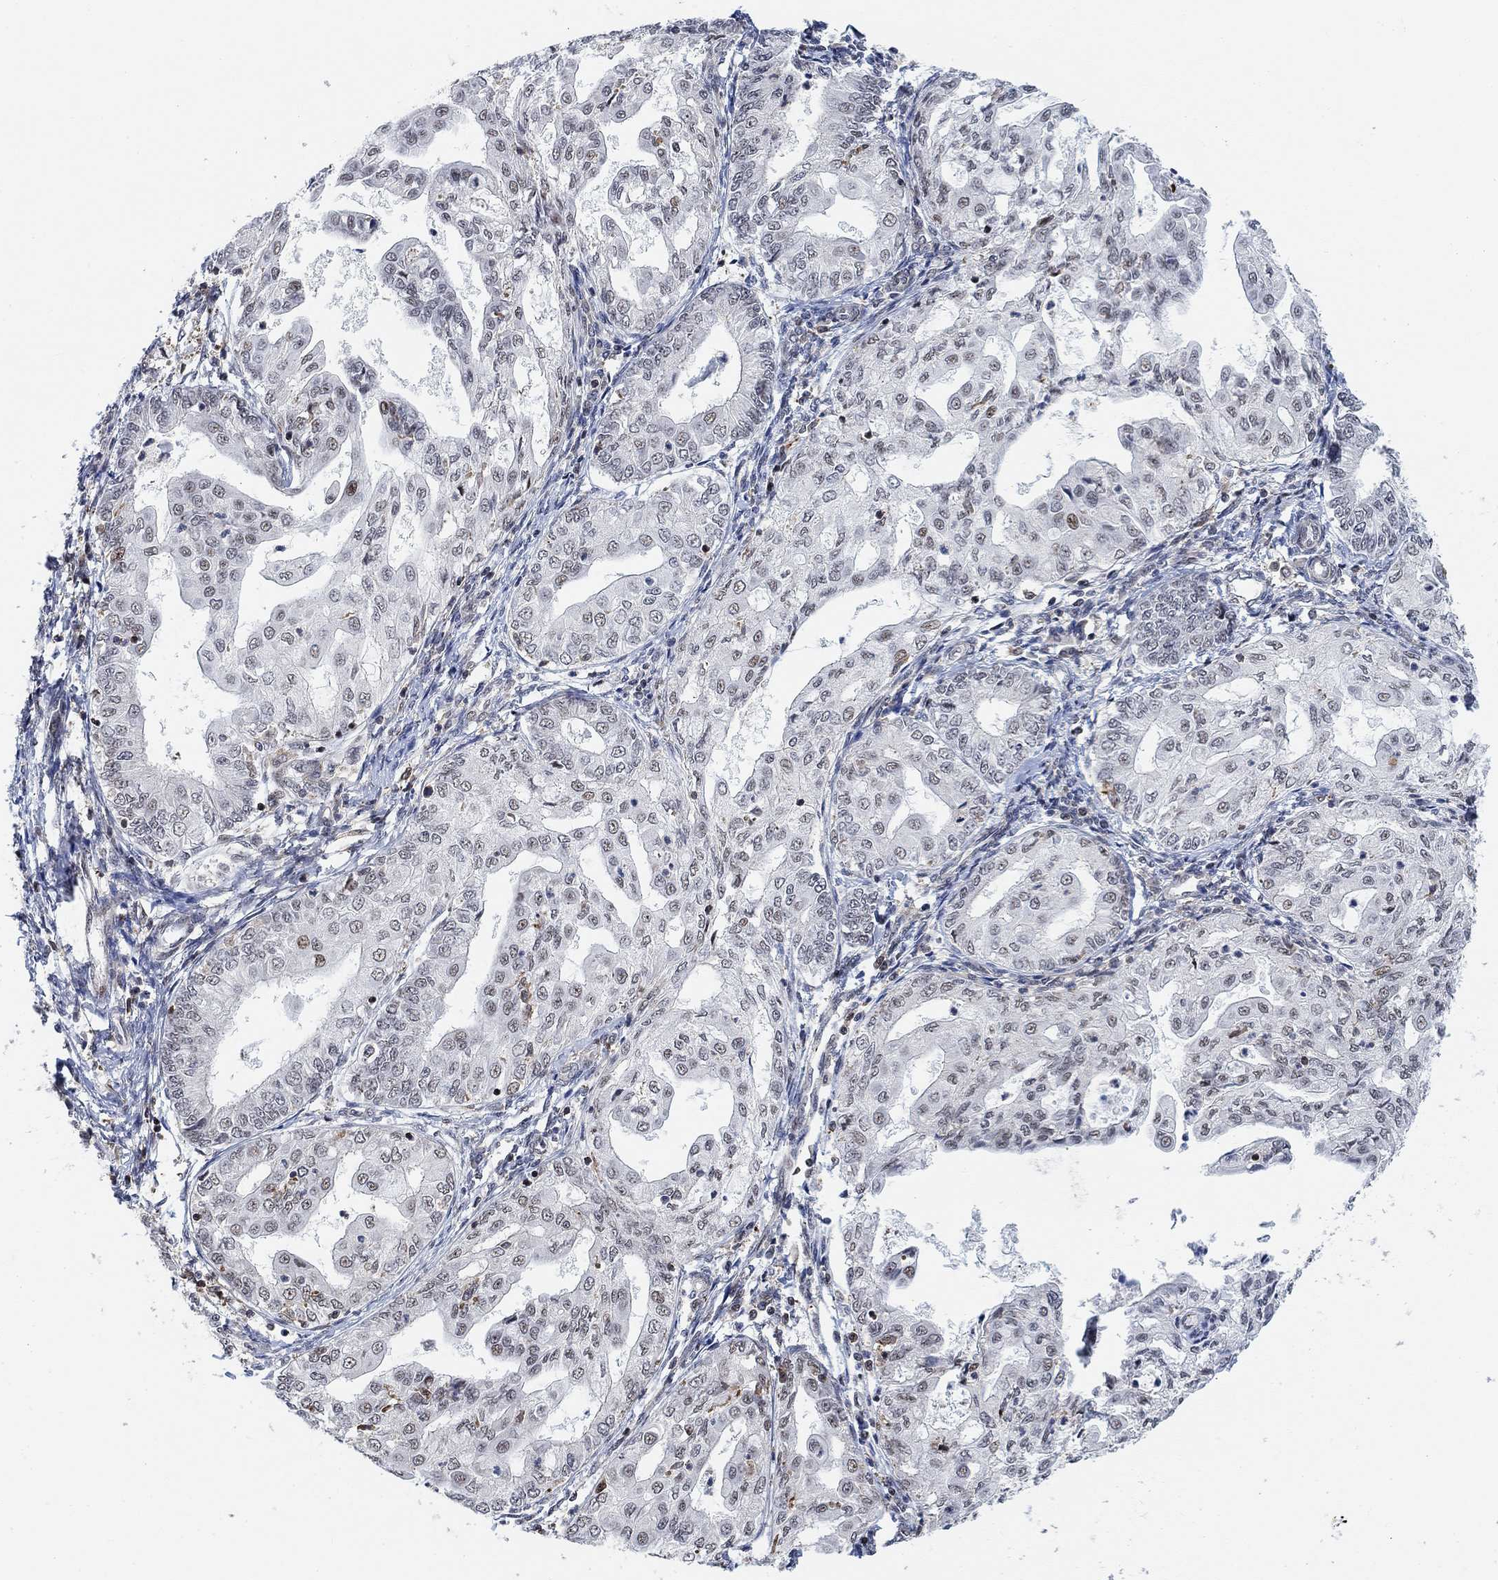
{"staining": {"intensity": "moderate", "quantity": "<25%", "location": "nuclear"}, "tissue": "endometrial cancer", "cell_type": "Tumor cells", "image_type": "cancer", "snomed": [{"axis": "morphology", "description": "Adenocarcinoma, NOS"}, {"axis": "topography", "description": "Endometrium"}], "caption": "This photomicrograph reveals immunohistochemistry staining of human endometrial cancer (adenocarcinoma), with low moderate nuclear positivity in approximately <25% of tumor cells.", "gene": "PWWP2B", "patient": {"sex": "female", "age": 68}}